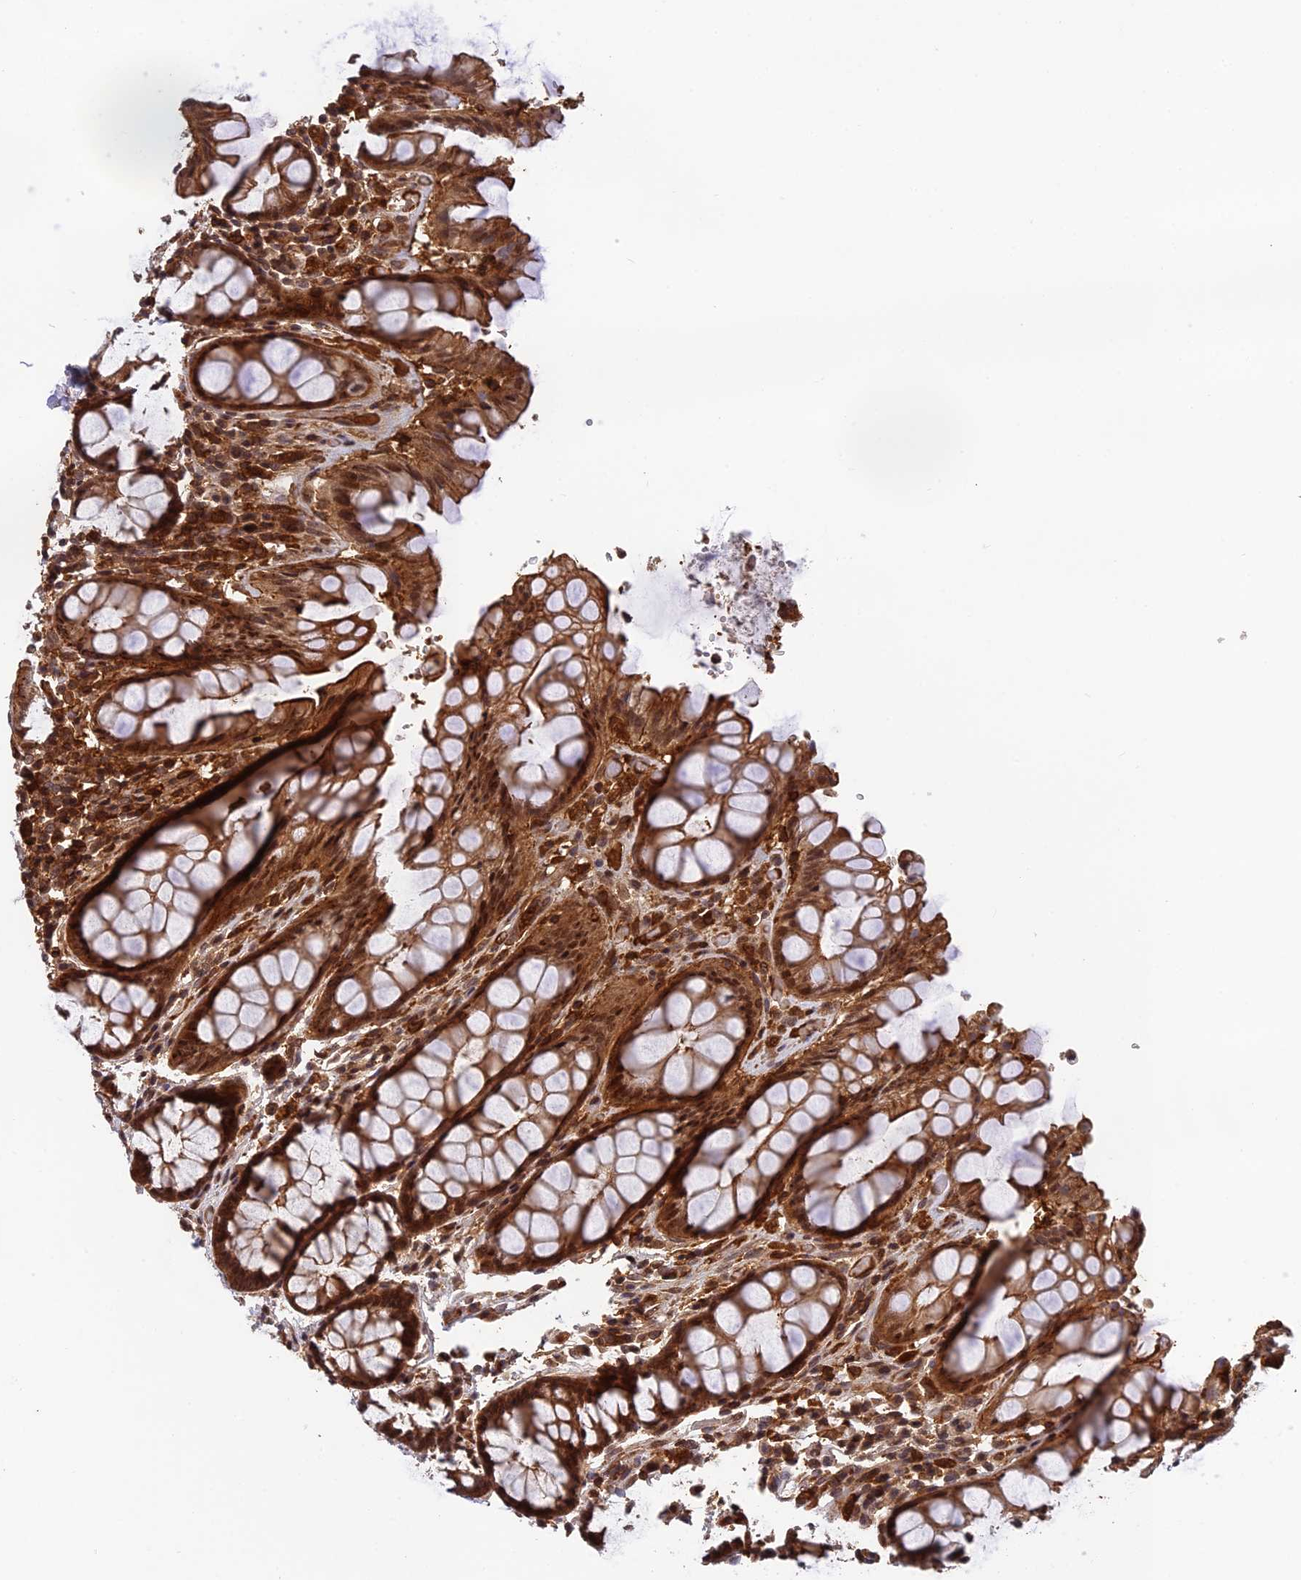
{"staining": {"intensity": "strong", "quantity": ">75%", "location": "cytoplasmic/membranous,nuclear"}, "tissue": "rectum", "cell_type": "Glandular cells", "image_type": "normal", "snomed": [{"axis": "morphology", "description": "Normal tissue, NOS"}, {"axis": "topography", "description": "Rectum"}], "caption": "A brown stain shows strong cytoplasmic/membranous,nuclear positivity of a protein in glandular cells of unremarkable rectum. (Brightfield microscopy of DAB IHC at high magnification).", "gene": "OSBPL1A", "patient": {"sex": "male", "age": 64}}